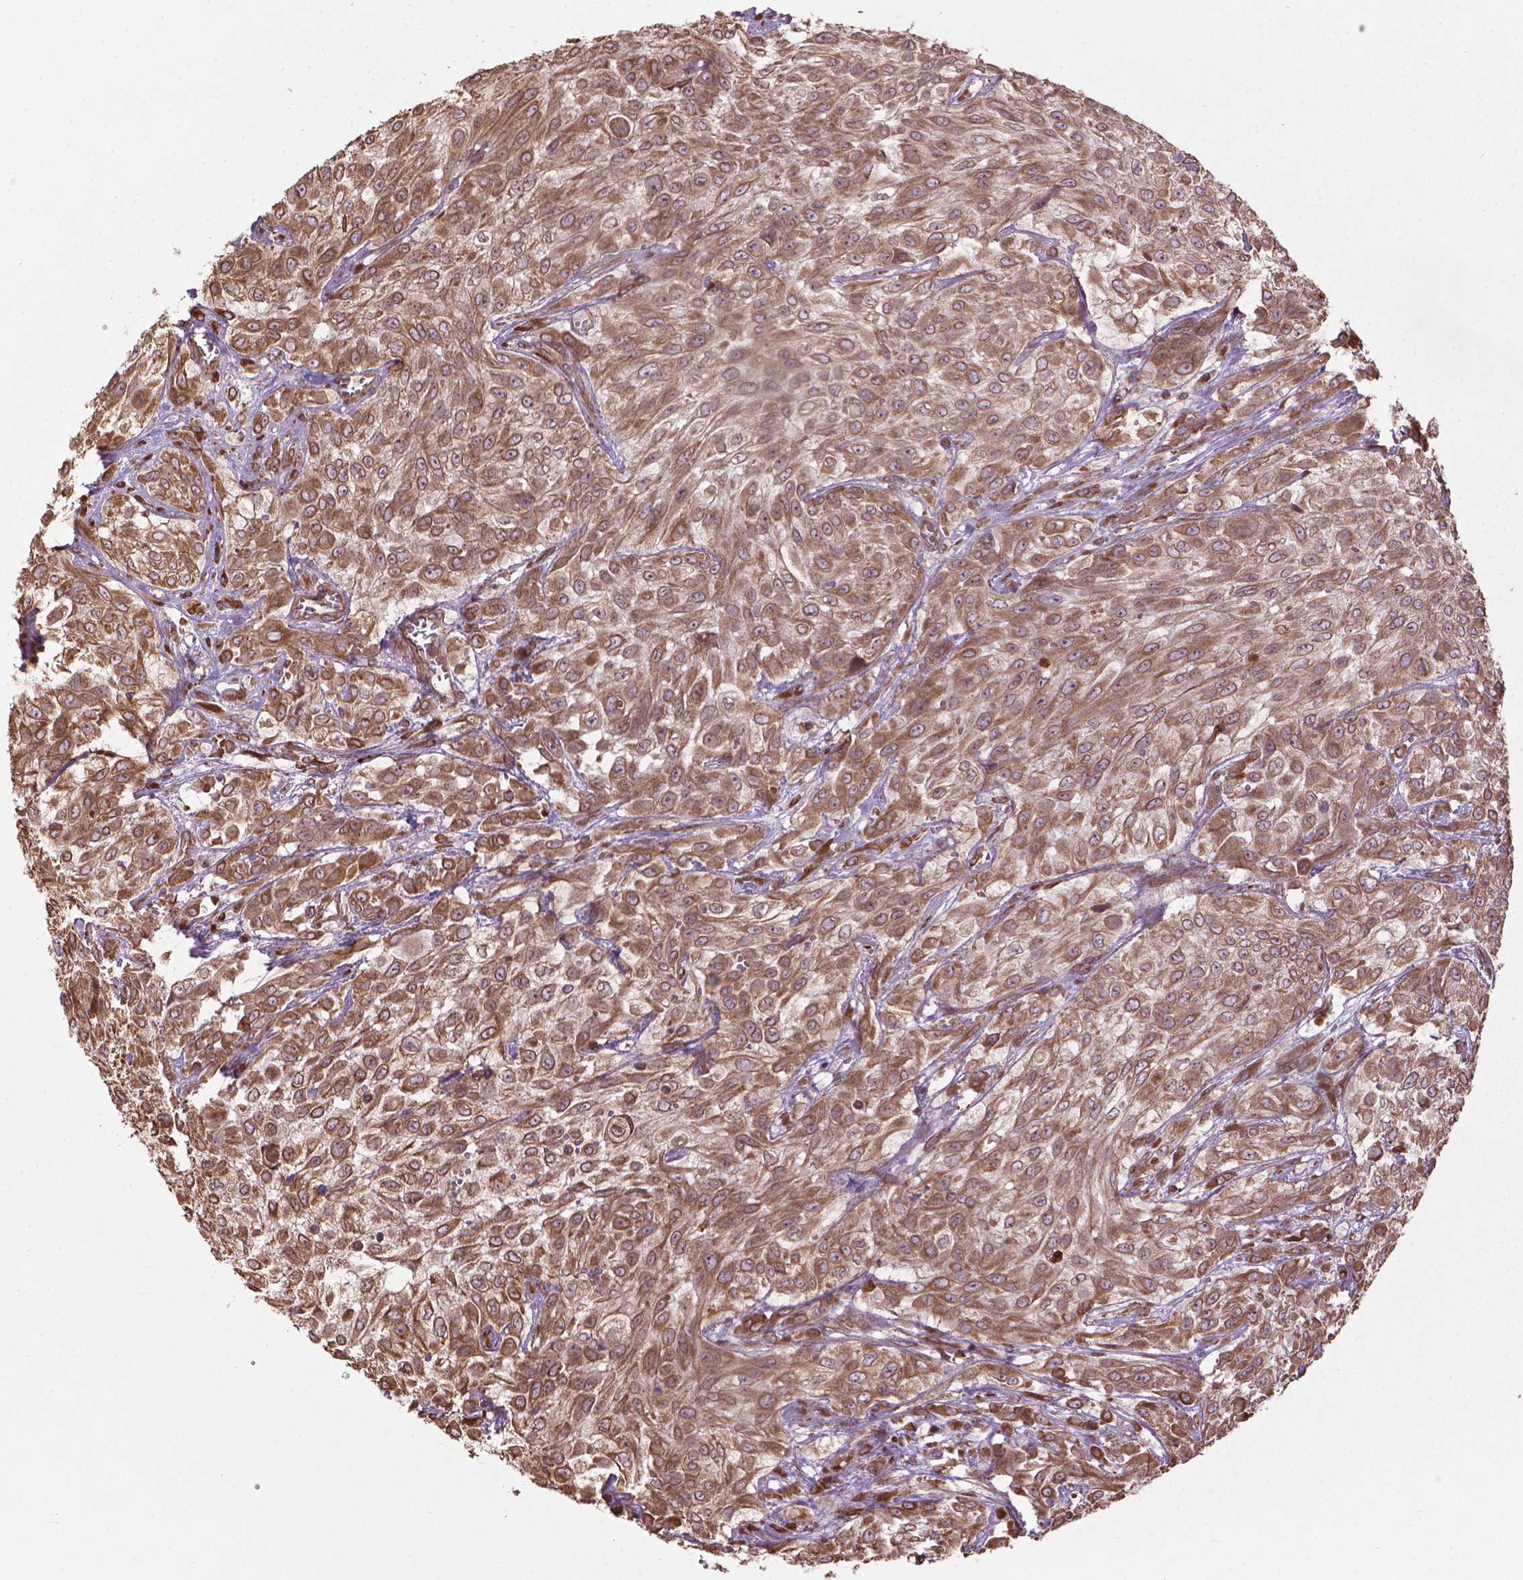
{"staining": {"intensity": "moderate", "quantity": ">75%", "location": "cytoplasmic/membranous"}, "tissue": "urothelial cancer", "cell_type": "Tumor cells", "image_type": "cancer", "snomed": [{"axis": "morphology", "description": "Urothelial carcinoma, High grade"}, {"axis": "topography", "description": "Urinary bladder"}], "caption": "Urothelial cancer was stained to show a protein in brown. There is medium levels of moderate cytoplasmic/membranous positivity in approximately >75% of tumor cells.", "gene": "GAS1", "patient": {"sex": "male", "age": 57}}